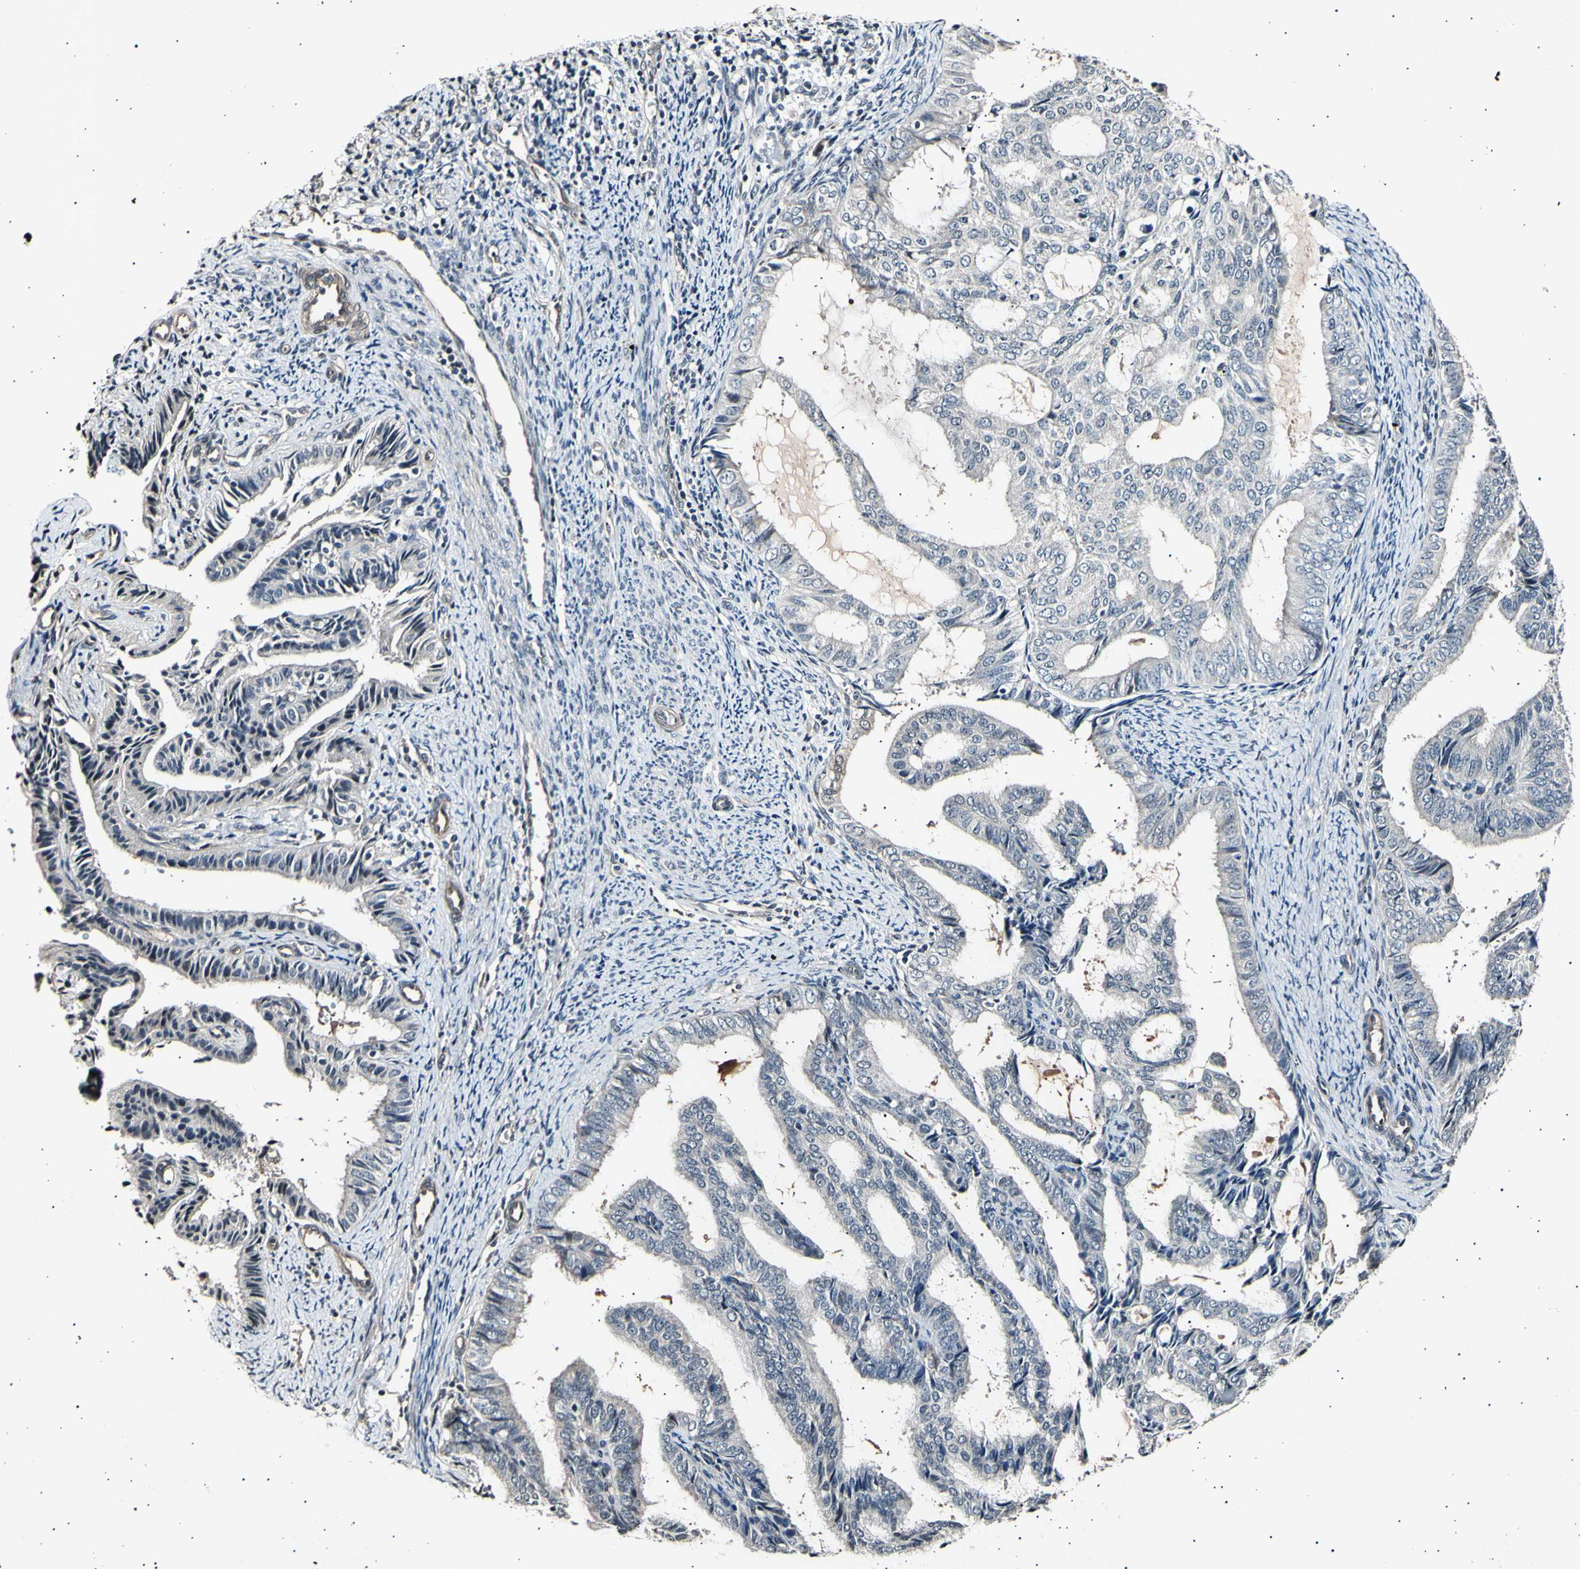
{"staining": {"intensity": "negative", "quantity": "none", "location": "none"}, "tissue": "endometrial cancer", "cell_type": "Tumor cells", "image_type": "cancer", "snomed": [{"axis": "morphology", "description": "Adenocarcinoma, NOS"}, {"axis": "topography", "description": "Endometrium"}], "caption": "There is no significant expression in tumor cells of endometrial adenocarcinoma. (DAB (3,3'-diaminobenzidine) immunohistochemistry, high magnification).", "gene": "AK1", "patient": {"sex": "female", "age": 58}}